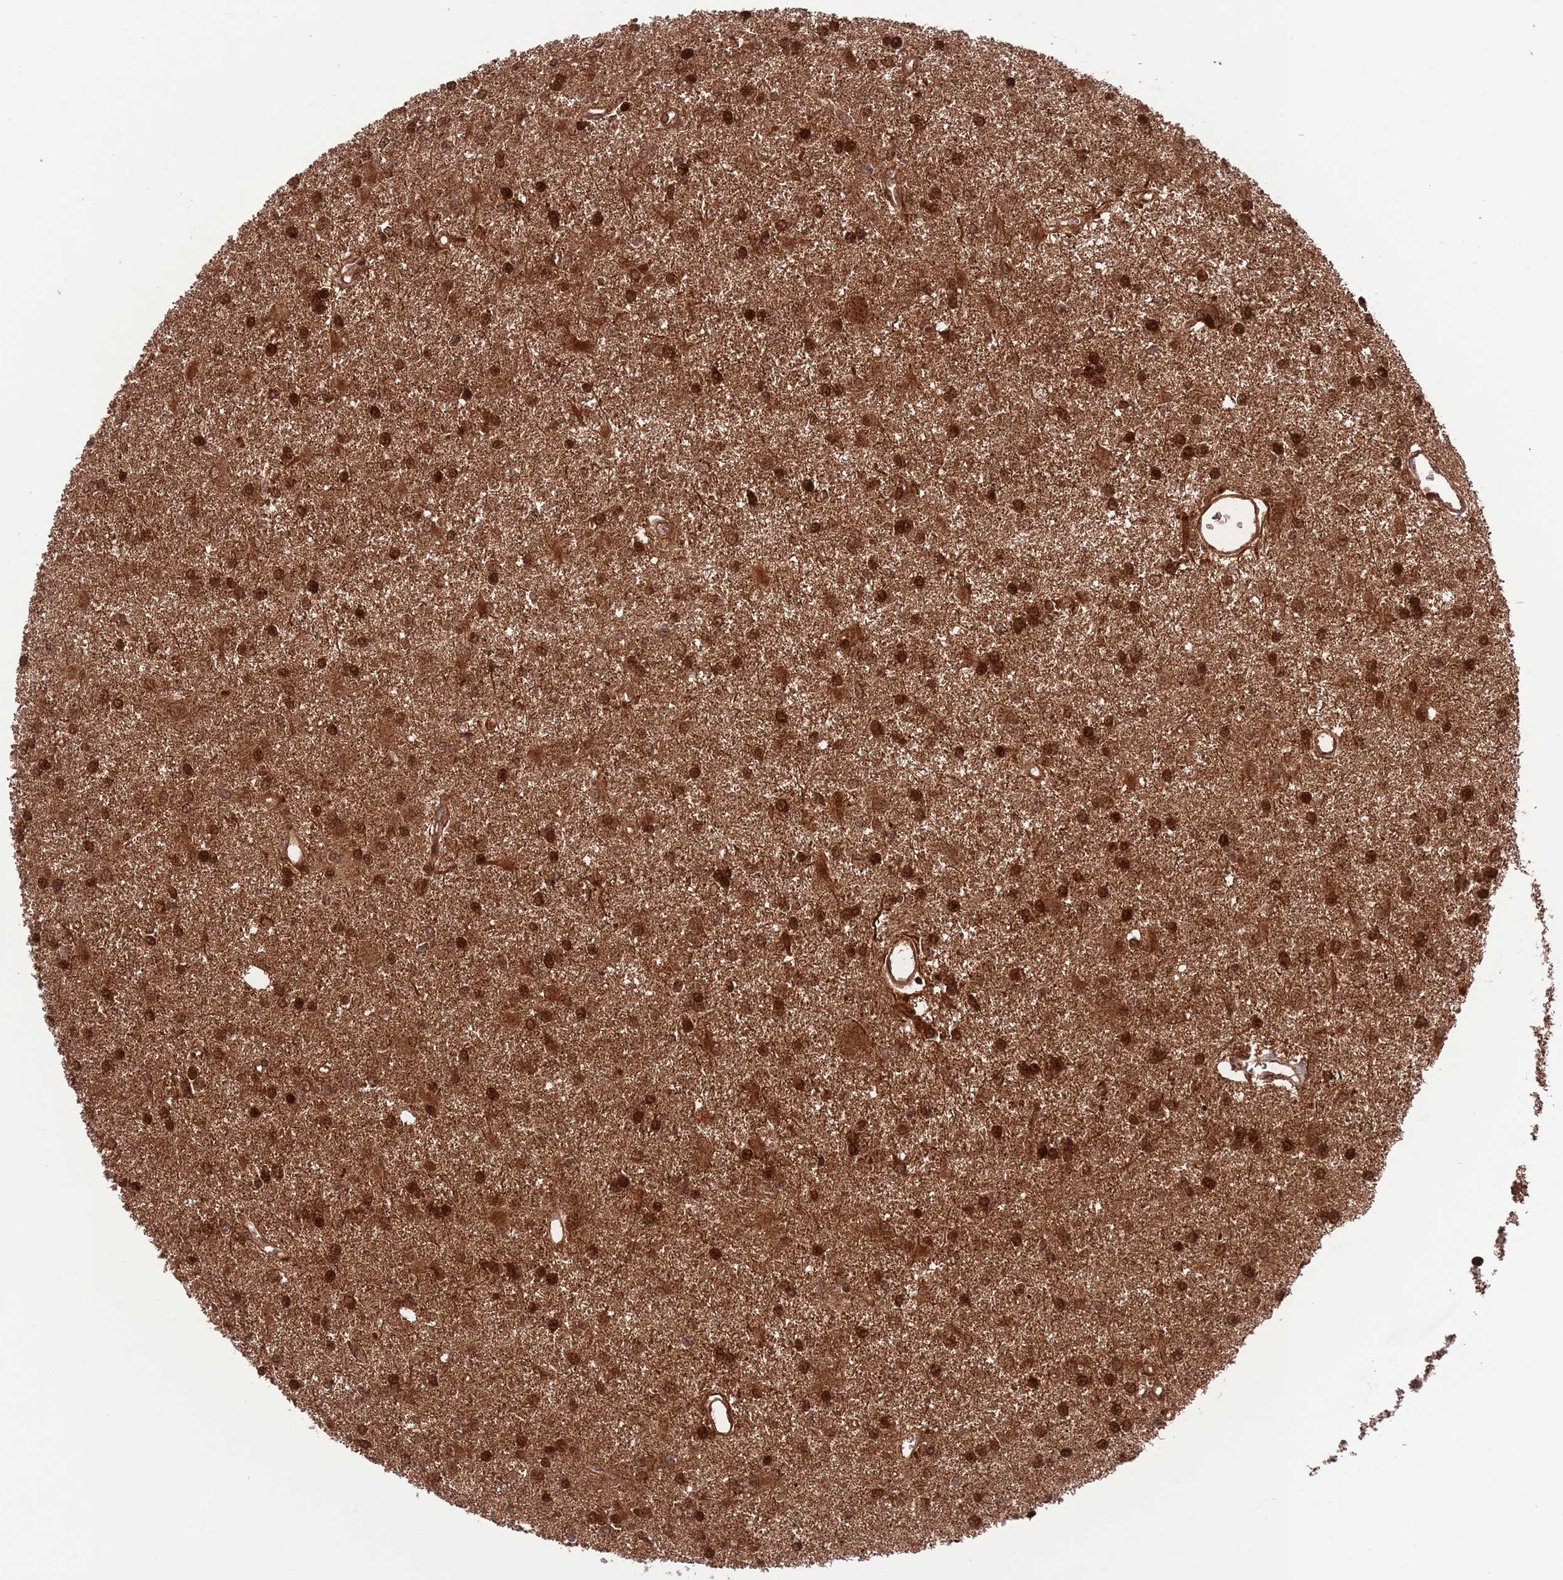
{"staining": {"intensity": "strong", "quantity": ">75%", "location": "cytoplasmic/membranous,nuclear"}, "tissue": "glioma", "cell_type": "Tumor cells", "image_type": "cancer", "snomed": [{"axis": "morphology", "description": "Glioma, malignant, High grade"}, {"axis": "topography", "description": "Brain"}], "caption": "Glioma stained with immunohistochemistry (IHC) reveals strong cytoplasmic/membranous and nuclear expression in approximately >75% of tumor cells.", "gene": "HDHD2", "patient": {"sex": "female", "age": 50}}